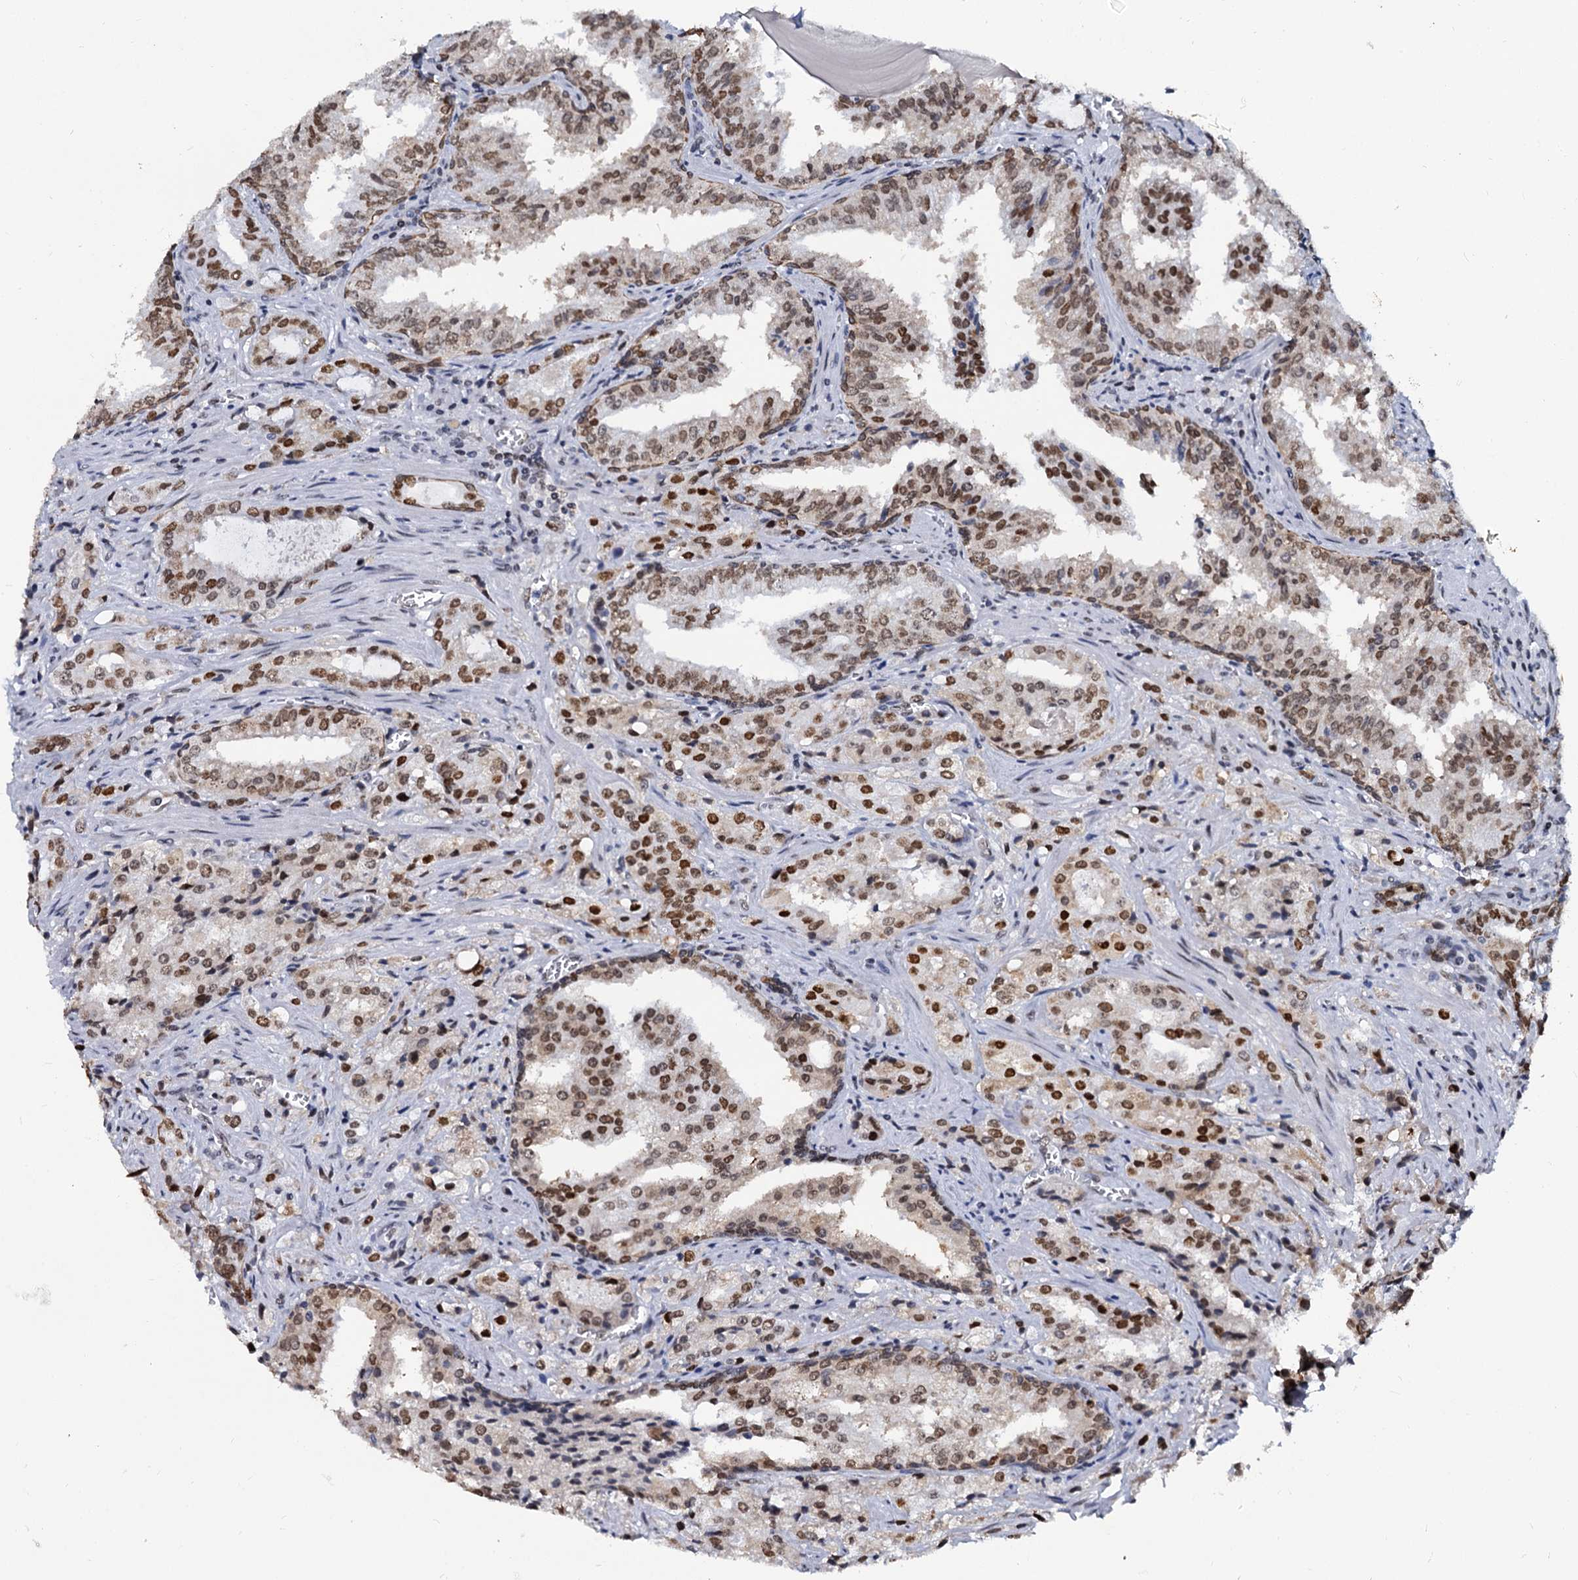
{"staining": {"intensity": "moderate", "quantity": ">75%", "location": "nuclear"}, "tissue": "prostate cancer", "cell_type": "Tumor cells", "image_type": "cancer", "snomed": [{"axis": "morphology", "description": "Adenocarcinoma, High grade"}, {"axis": "topography", "description": "Prostate"}], "caption": "Tumor cells show moderate nuclear staining in about >75% of cells in prostate adenocarcinoma (high-grade). Using DAB (3,3'-diaminobenzidine) (brown) and hematoxylin (blue) stains, captured at high magnification using brightfield microscopy.", "gene": "CMAS", "patient": {"sex": "male", "age": 68}}